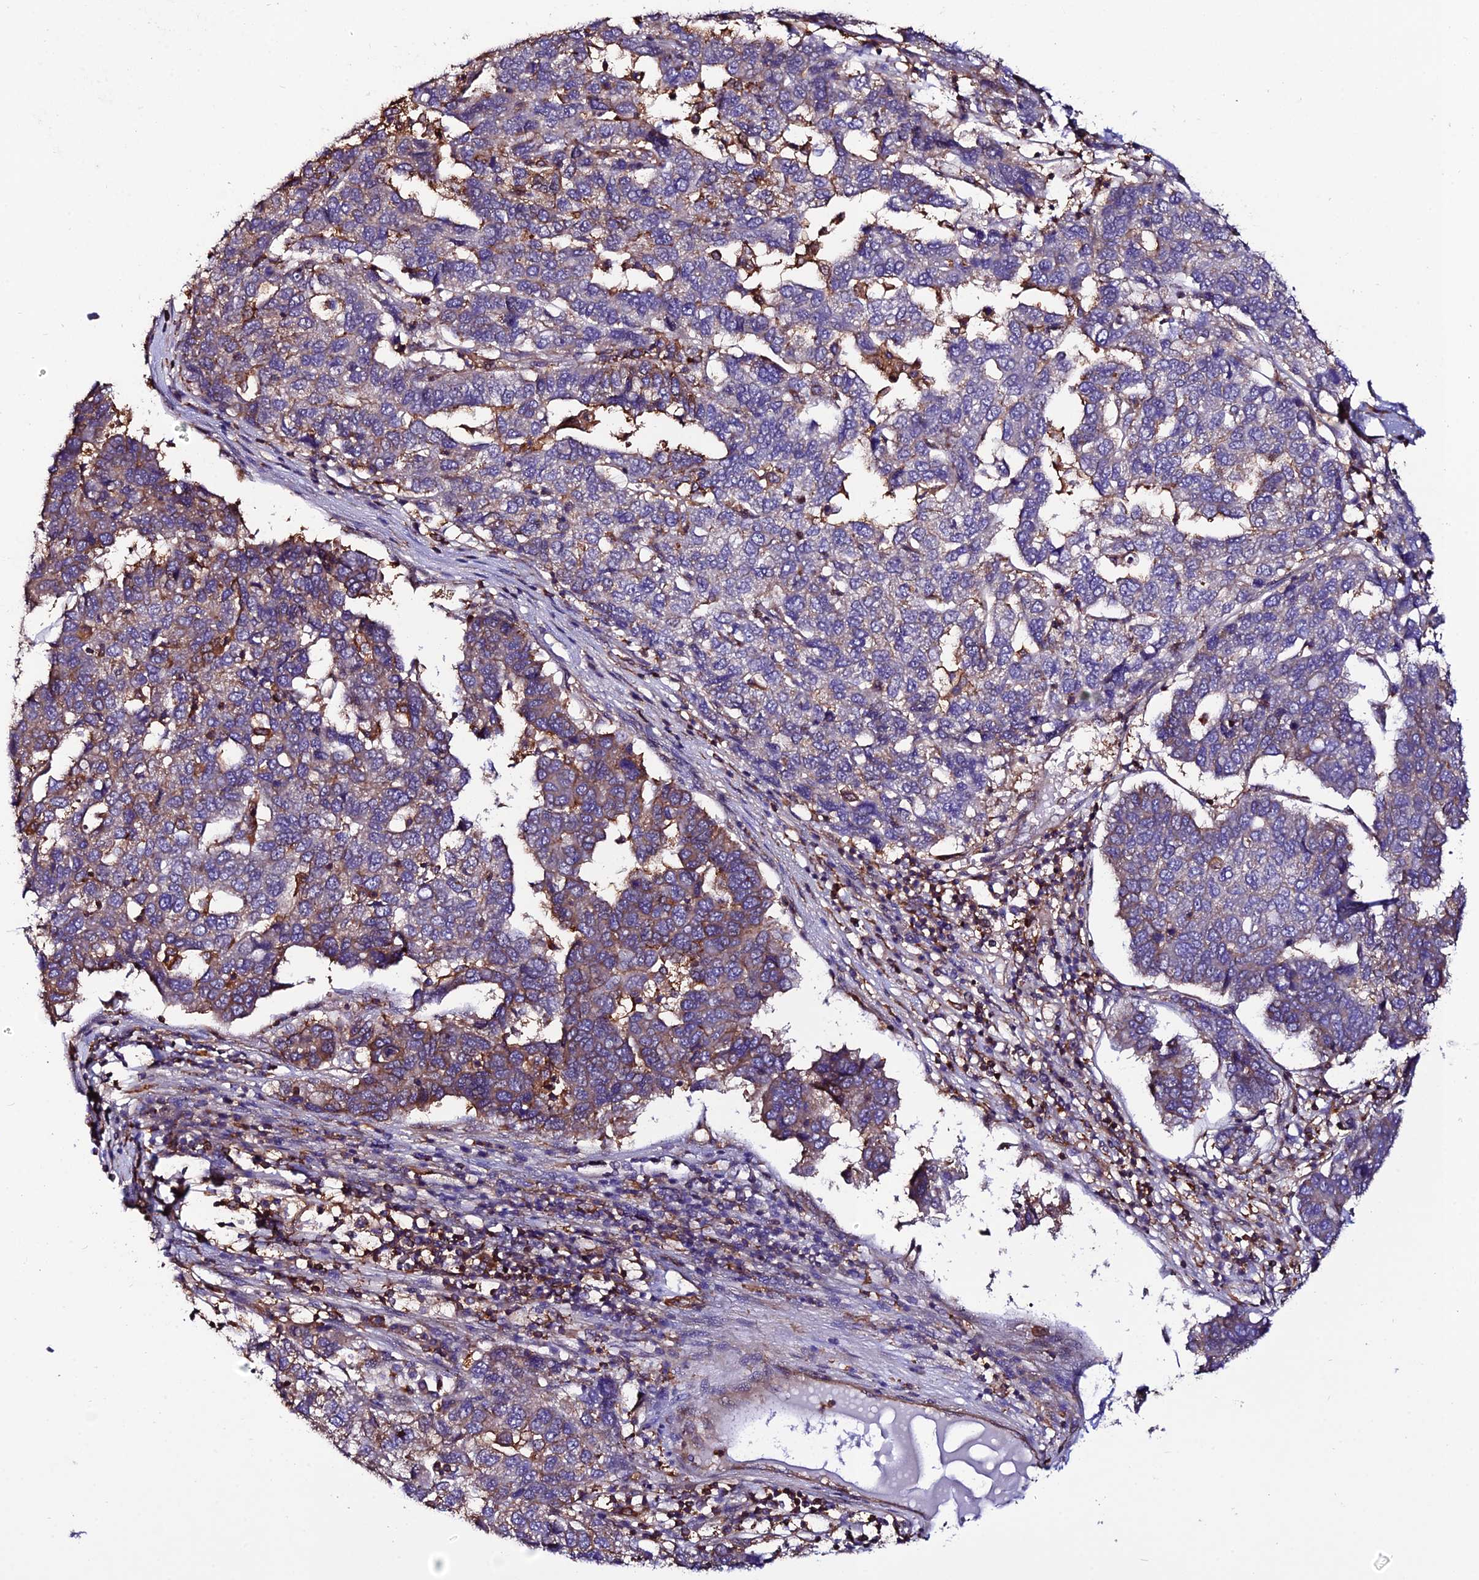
{"staining": {"intensity": "moderate", "quantity": "<25%", "location": "cytoplasmic/membranous"}, "tissue": "pancreatic cancer", "cell_type": "Tumor cells", "image_type": "cancer", "snomed": [{"axis": "morphology", "description": "Adenocarcinoma, NOS"}, {"axis": "topography", "description": "Pancreas"}], "caption": "Pancreatic cancer (adenocarcinoma) stained with immunohistochemistry reveals moderate cytoplasmic/membranous expression in about <25% of tumor cells. (DAB (3,3'-diaminobenzidine) IHC with brightfield microscopy, high magnification).", "gene": "USP17L15", "patient": {"sex": "female", "age": 61}}